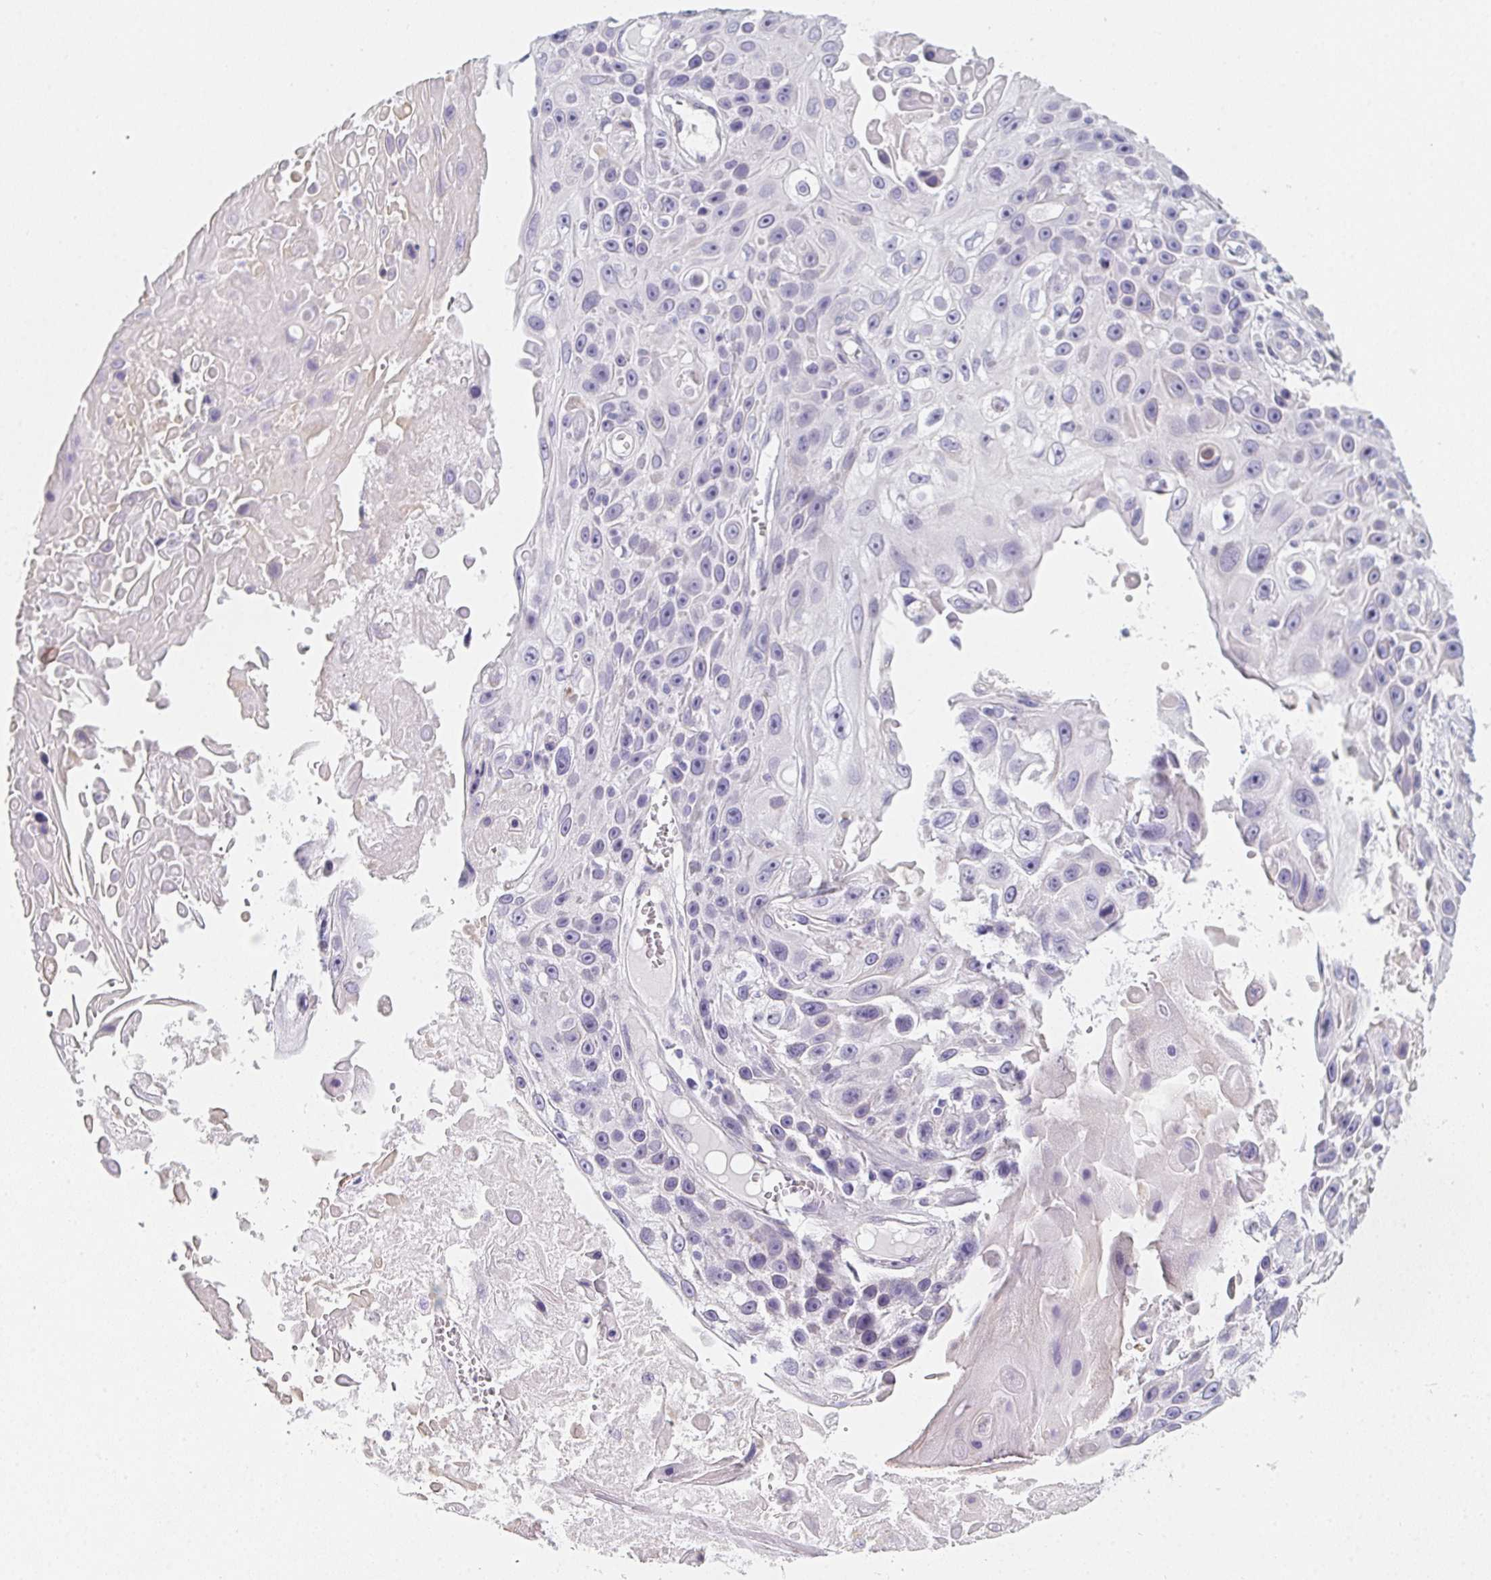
{"staining": {"intensity": "negative", "quantity": "none", "location": "none"}, "tissue": "skin cancer", "cell_type": "Tumor cells", "image_type": "cancer", "snomed": [{"axis": "morphology", "description": "Squamous cell carcinoma, NOS"}, {"axis": "topography", "description": "Skin"}], "caption": "DAB (3,3'-diaminobenzidine) immunohistochemical staining of human skin cancer (squamous cell carcinoma) demonstrates no significant expression in tumor cells. The staining was performed using DAB (3,3'-diaminobenzidine) to visualize the protein expression in brown, while the nuclei were stained in blue with hematoxylin (Magnification: 20x).", "gene": "MAP1A", "patient": {"sex": "male", "age": 82}}